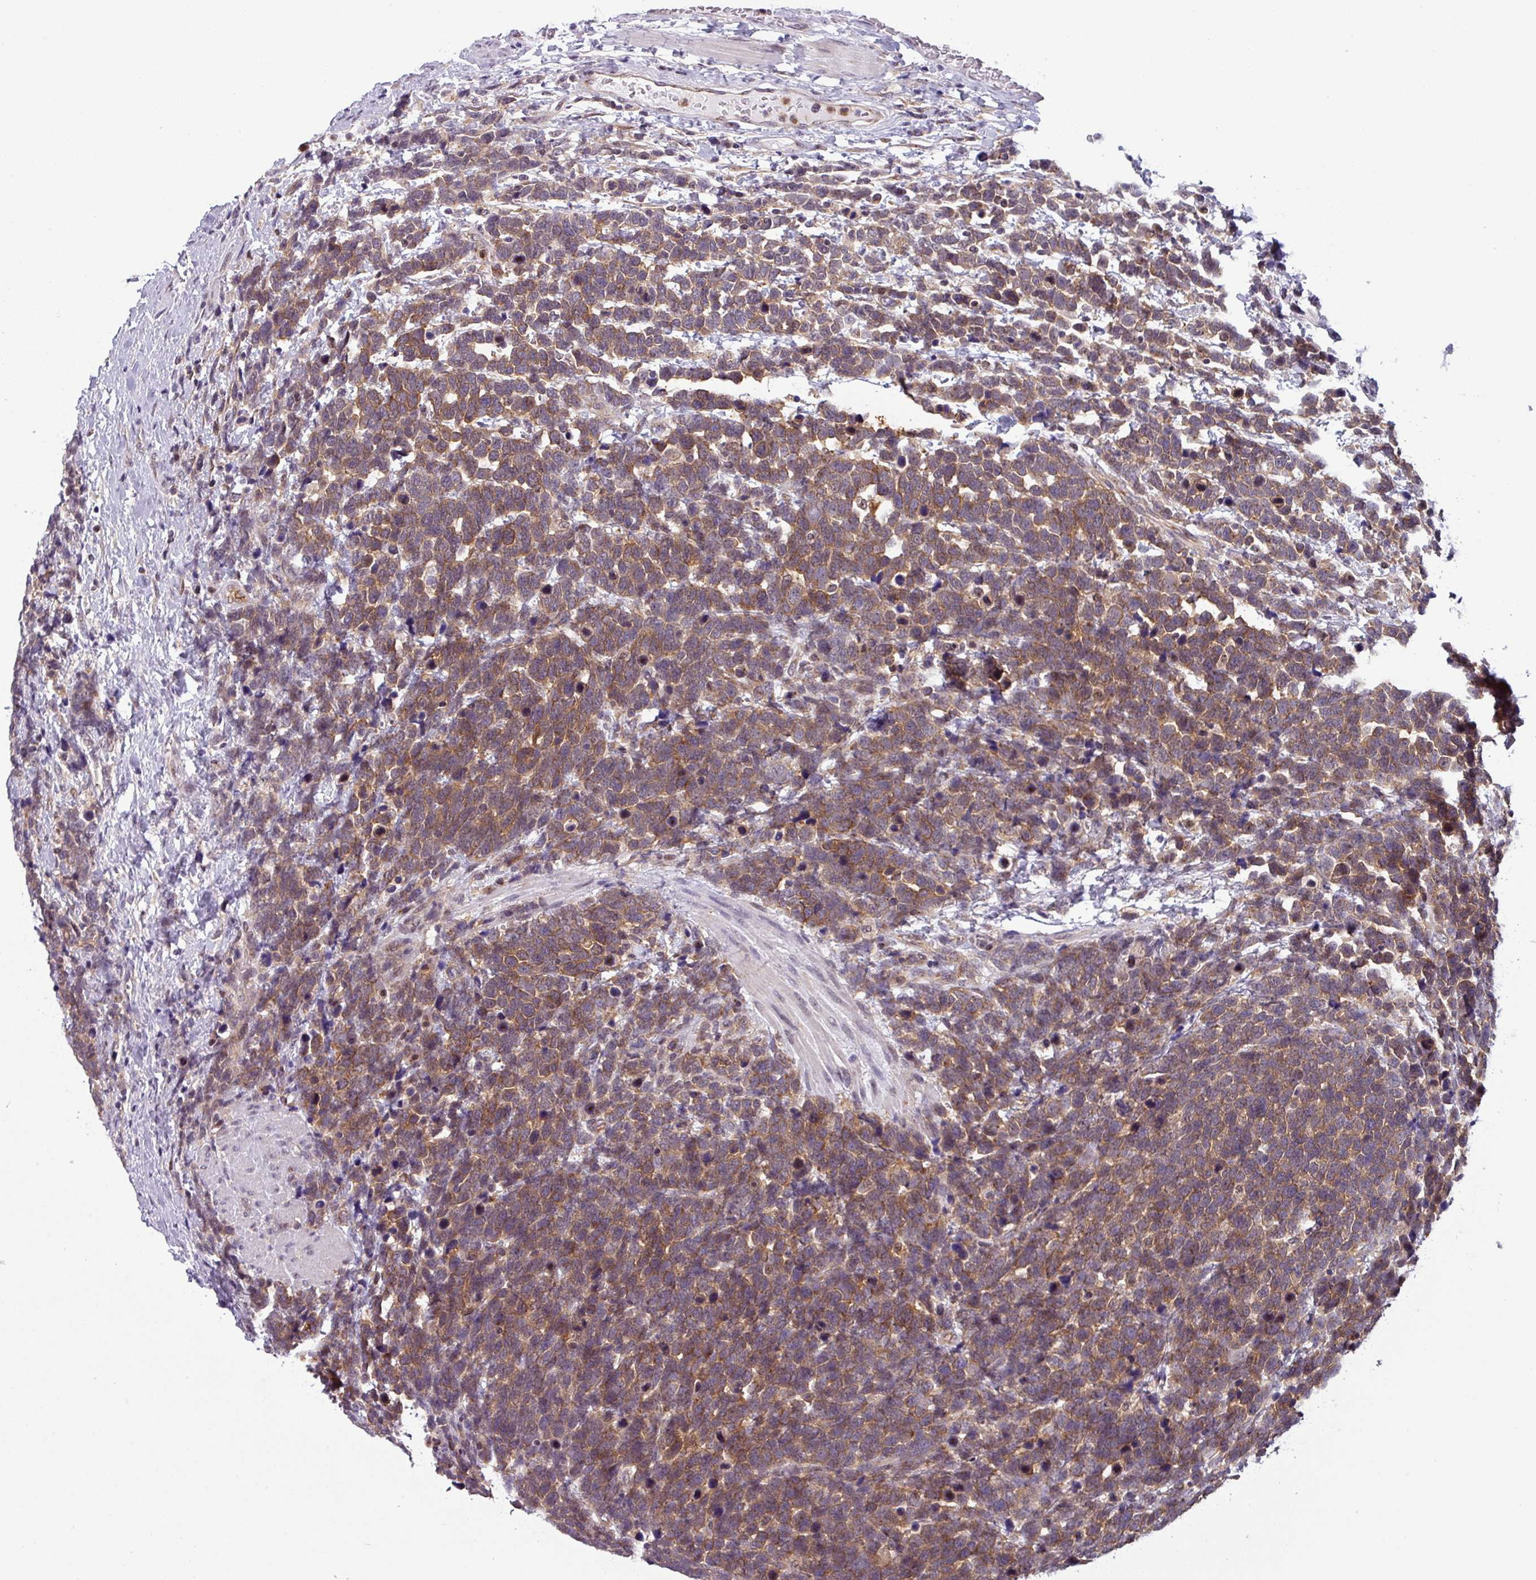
{"staining": {"intensity": "moderate", "quantity": "25%-75%", "location": "cytoplasmic/membranous"}, "tissue": "urothelial cancer", "cell_type": "Tumor cells", "image_type": "cancer", "snomed": [{"axis": "morphology", "description": "Urothelial carcinoma, High grade"}, {"axis": "topography", "description": "Urinary bladder"}], "caption": "A brown stain highlights moderate cytoplasmic/membranous positivity of a protein in human urothelial cancer tumor cells.", "gene": "NPFFR1", "patient": {"sex": "female", "age": 82}}